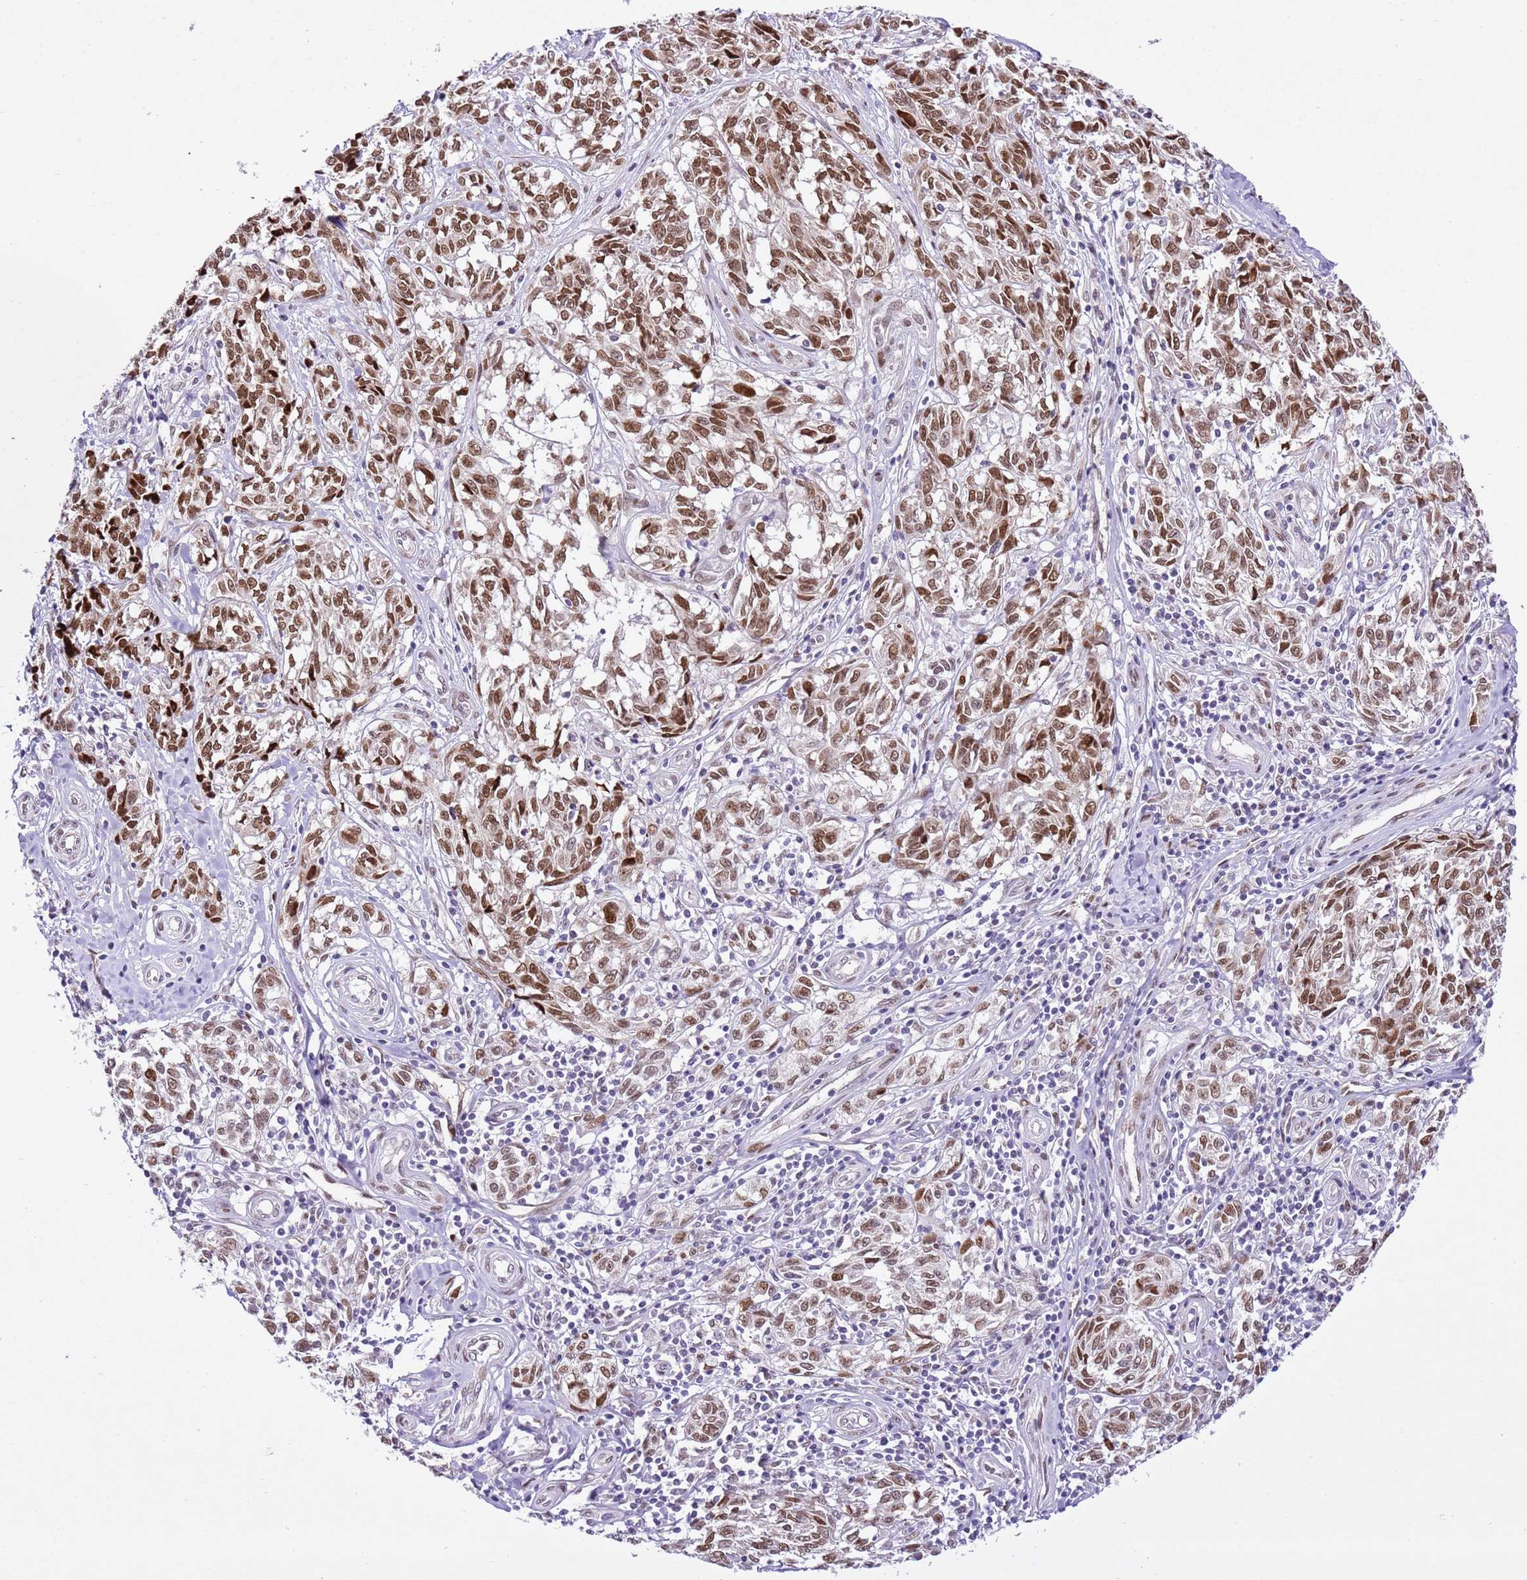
{"staining": {"intensity": "strong", "quantity": ">75%", "location": "nuclear"}, "tissue": "melanoma", "cell_type": "Tumor cells", "image_type": "cancer", "snomed": [{"axis": "morphology", "description": "Normal tissue, NOS"}, {"axis": "morphology", "description": "Malignant melanoma, NOS"}, {"axis": "topography", "description": "Skin"}], "caption": "Immunohistochemical staining of human malignant melanoma displays high levels of strong nuclear positivity in about >75% of tumor cells. (brown staining indicates protein expression, while blue staining denotes nuclei).", "gene": "NACC2", "patient": {"sex": "female", "age": 64}}